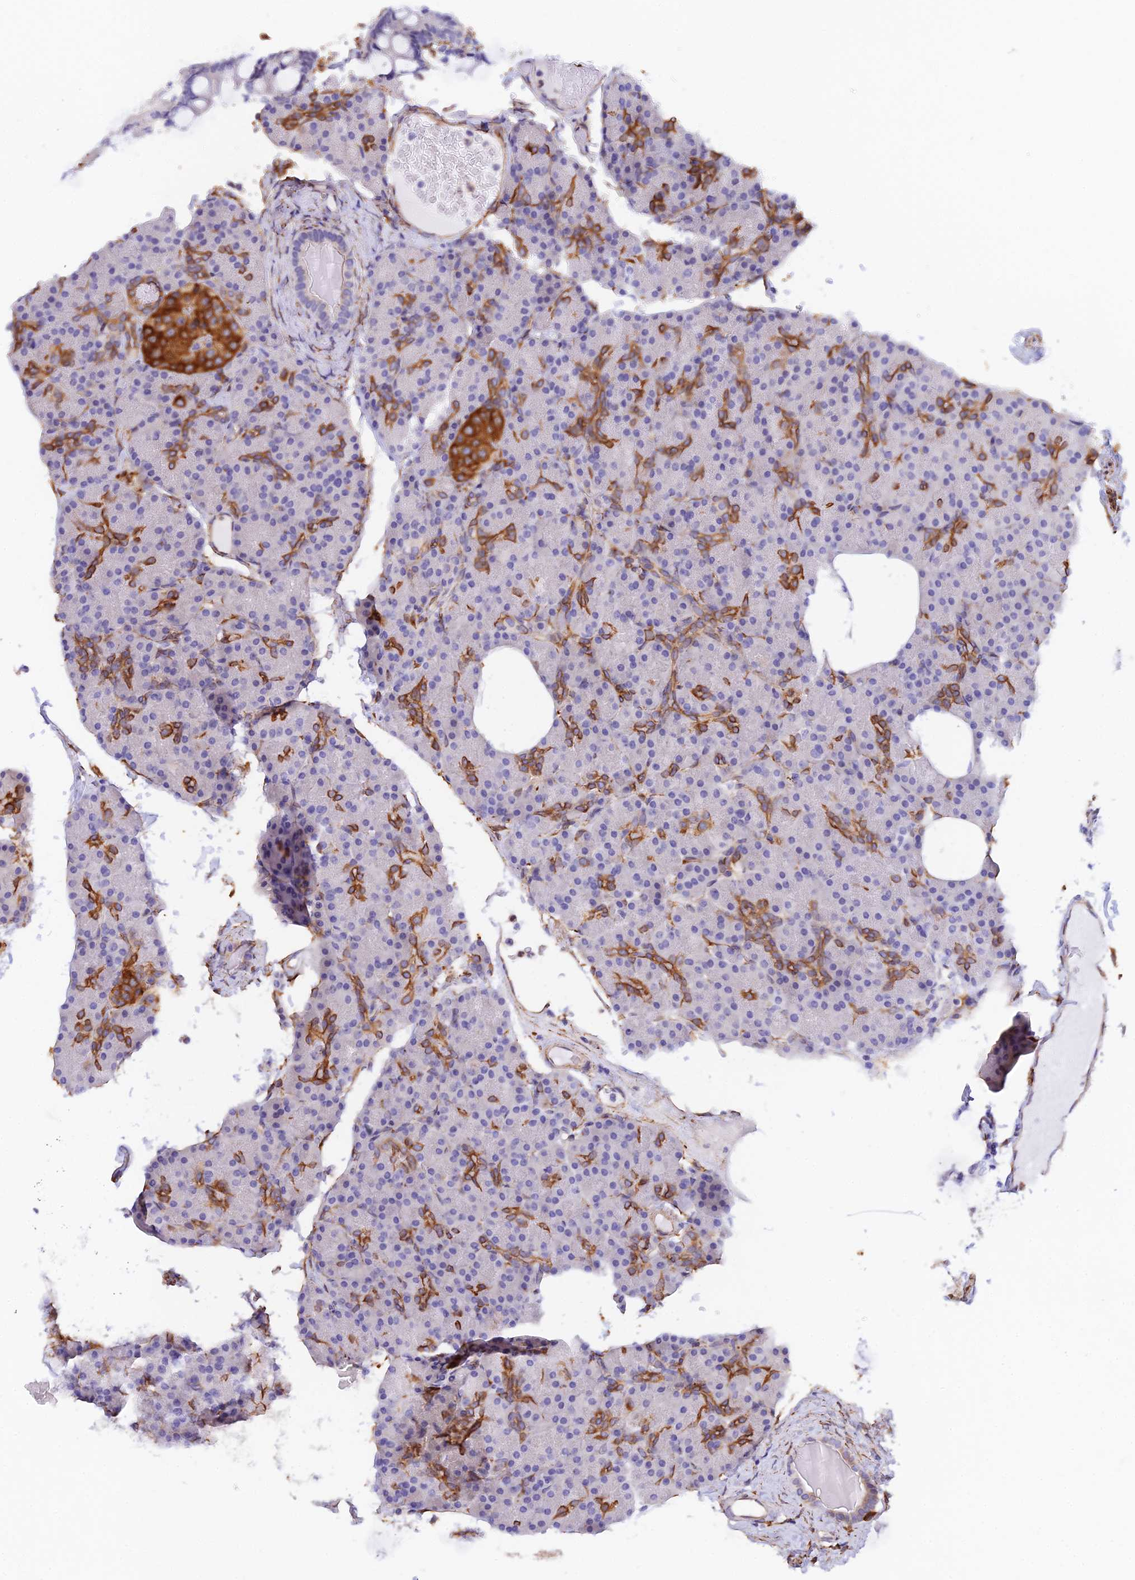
{"staining": {"intensity": "strong", "quantity": "<25%", "location": "cytoplasmic/membranous"}, "tissue": "pancreas", "cell_type": "Exocrine glandular cells", "image_type": "normal", "snomed": [{"axis": "morphology", "description": "Normal tissue, NOS"}, {"axis": "topography", "description": "Pancreas"}], "caption": "Protein staining by immunohistochemistry exhibits strong cytoplasmic/membranous expression in approximately <25% of exocrine glandular cells in normal pancreas.", "gene": "MXRA7", "patient": {"sex": "female", "age": 43}}